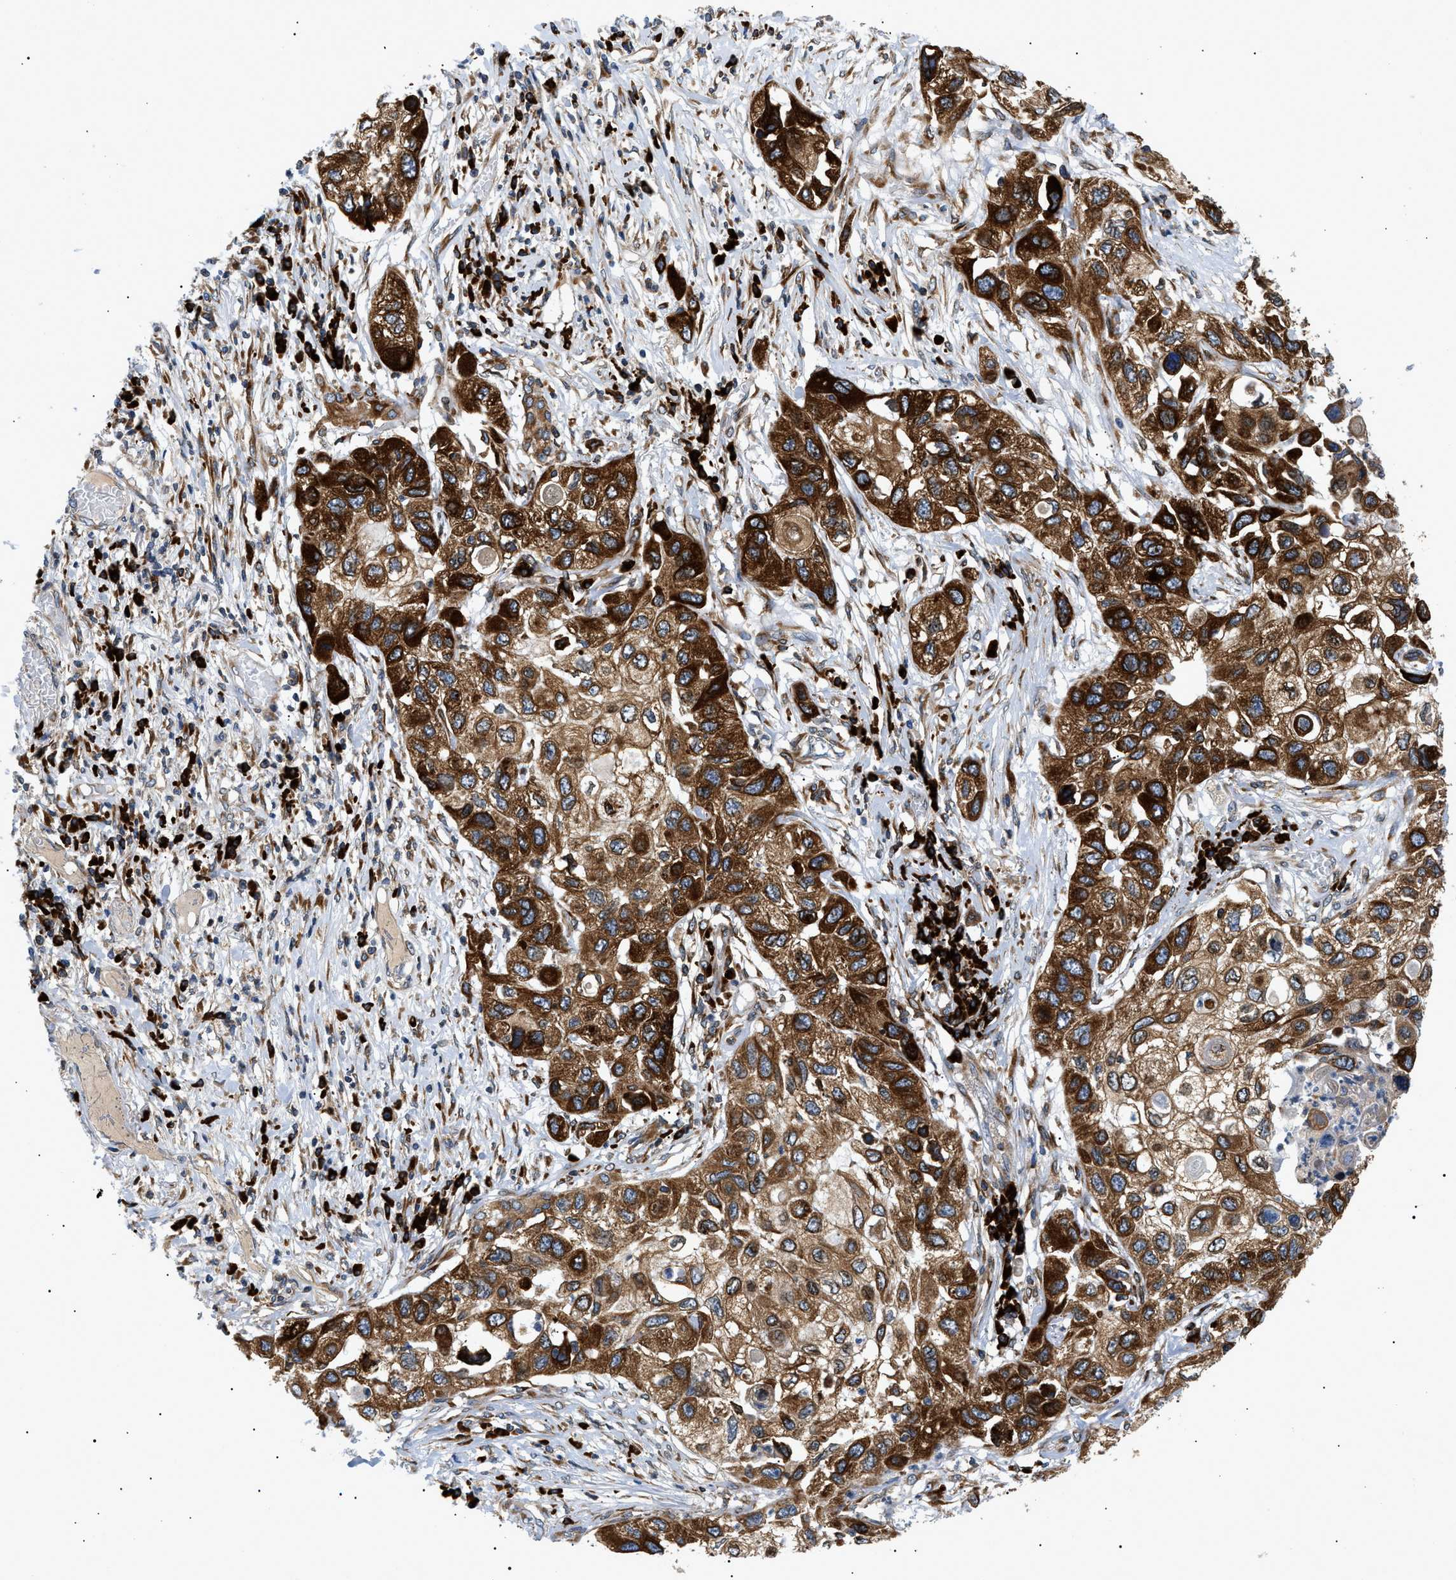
{"staining": {"intensity": "strong", "quantity": ">75%", "location": "cytoplasmic/membranous"}, "tissue": "lung cancer", "cell_type": "Tumor cells", "image_type": "cancer", "snomed": [{"axis": "morphology", "description": "Squamous cell carcinoma, NOS"}, {"axis": "topography", "description": "Lung"}], "caption": "Tumor cells reveal high levels of strong cytoplasmic/membranous staining in about >75% of cells in human lung cancer (squamous cell carcinoma). (DAB (3,3'-diaminobenzidine) = brown stain, brightfield microscopy at high magnification).", "gene": "DERL1", "patient": {"sex": "male", "age": 71}}